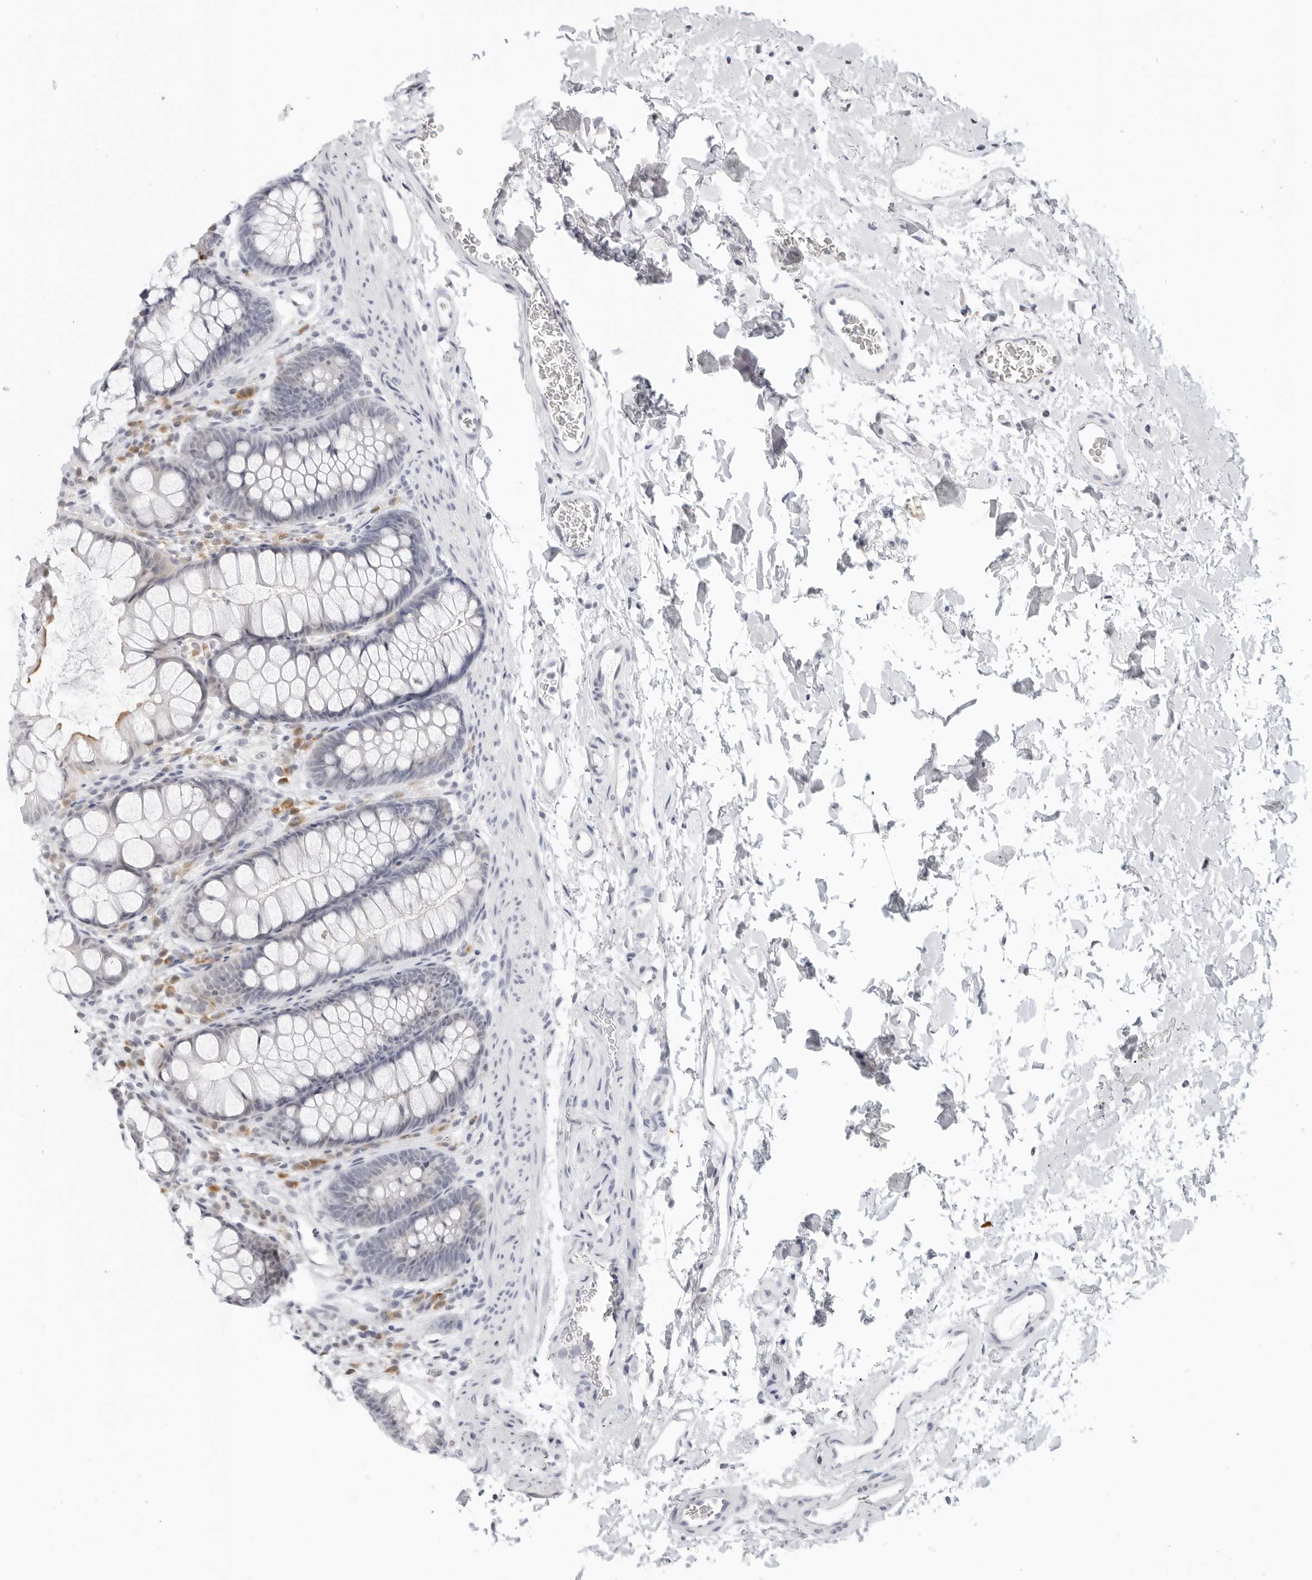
{"staining": {"intensity": "negative", "quantity": "none", "location": "none"}, "tissue": "colon", "cell_type": "Endothelial cells", "image_type": "normal", "snomed": [{"axis": "morphology", "description": "Normal tissue, NOS"}, {"axis": "topography", "description": "Colon"}], "caption": "Immunohistochemistry (IHC) micrograph of unremarkable colon: human colon stained with DAB demonstrates no significant protein positivity in endothelial cells.", "gene": "EDN2", "patient": {"sex": "female", "age": 62}}